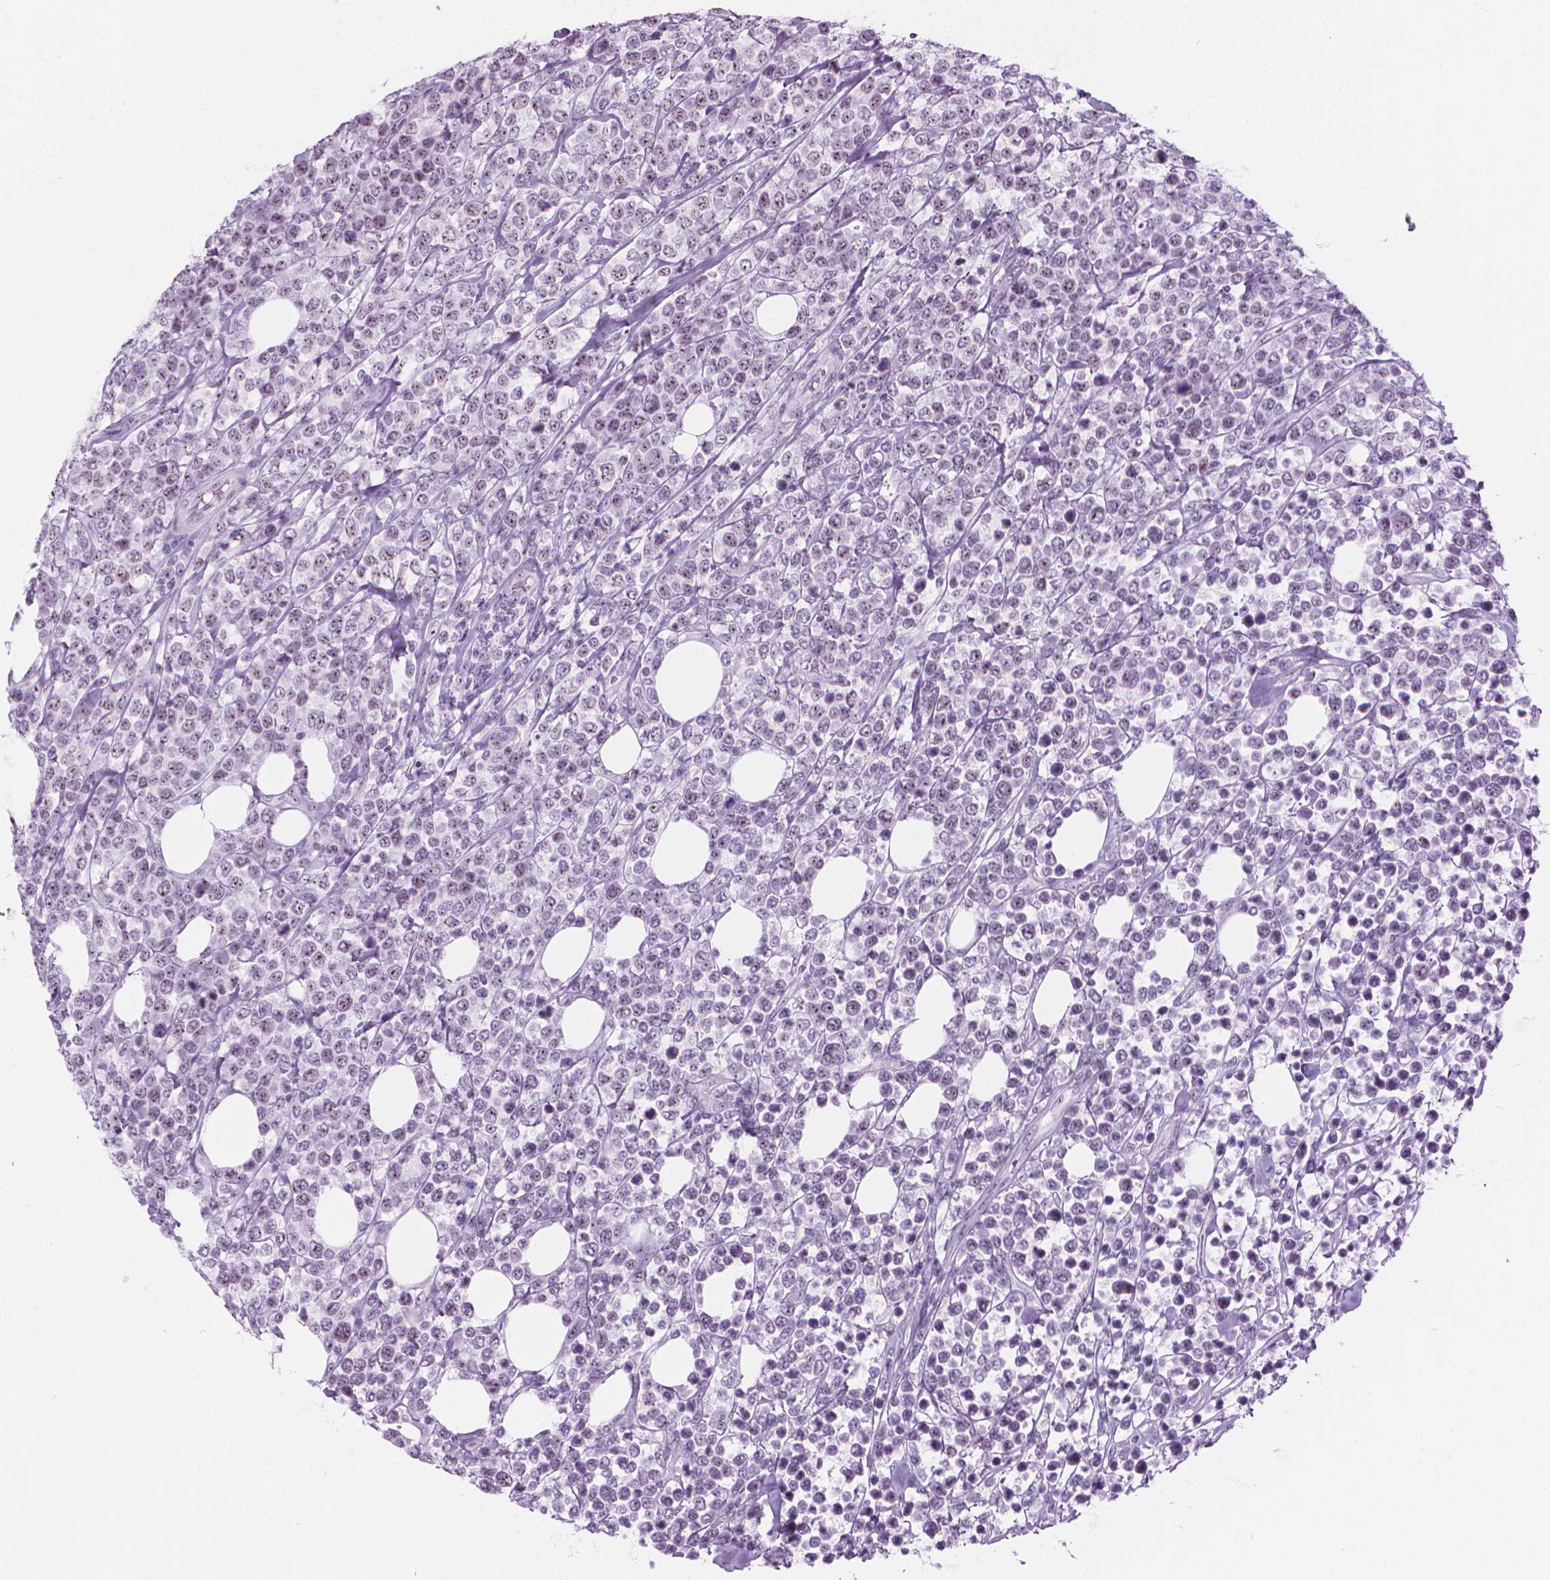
{"staining": {"intensity": "weak", "quantity": "25%-75%", "location": "nuclear"}, "tissue": "lymphoma", "cell_type": "Tumor cells", "image_type": "cancer", "snomed": [{"axis": "morphology", "description": "Malignant lymphoma, non-Hodgkin's type, High grade"}, {"axis": "topography", "description": "Soft tissue"}], "caption": "Lymphoma tissue reveals weak nuclear staining in about 25%-75% of tumor cells, visualized by immunohistochemistry.", "gene": "NOL7", "patient": {"sex": "female", "age": 56}}